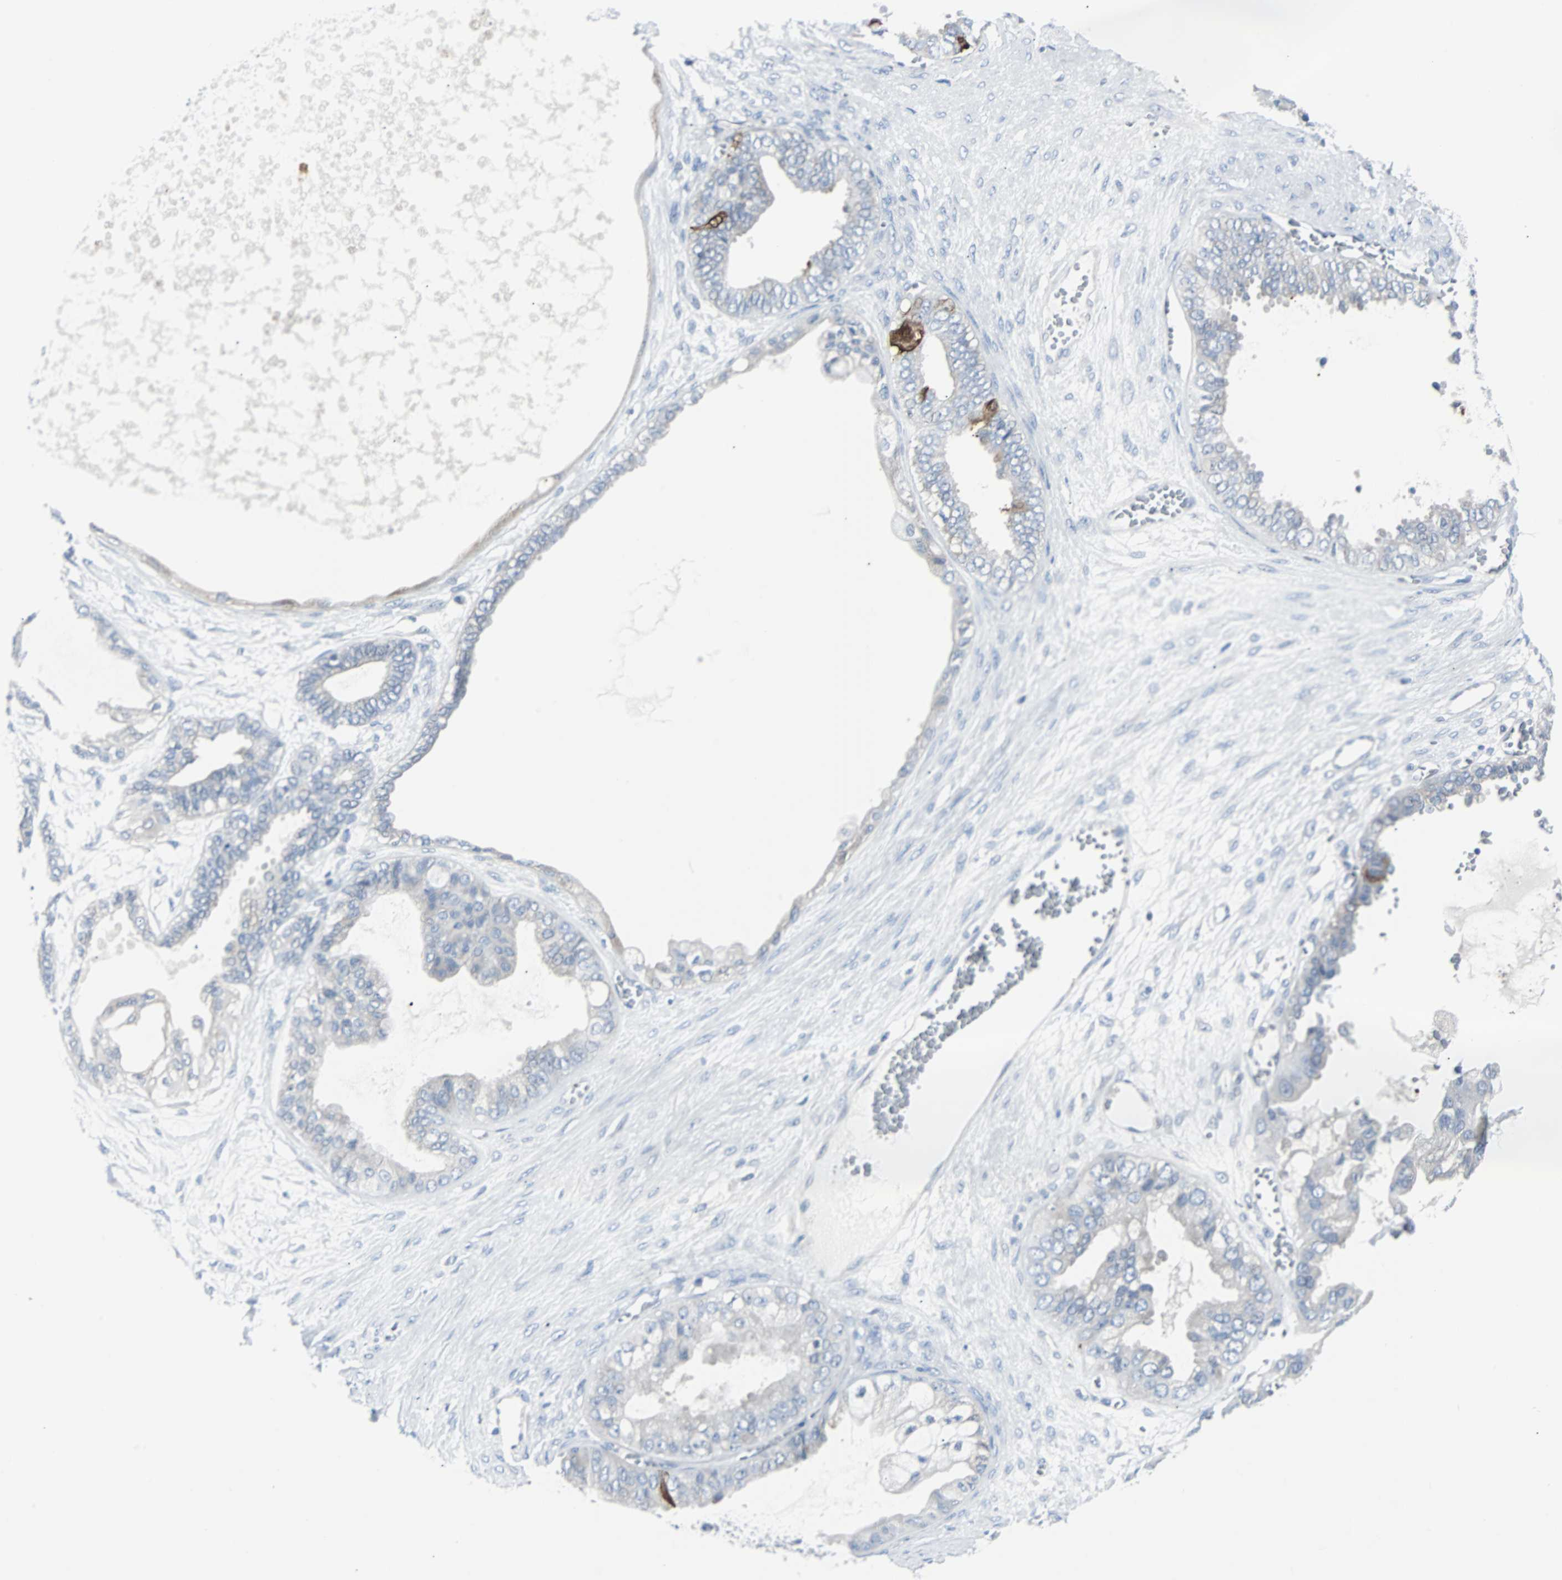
{"staining": {"intensity": "weak", "quantity": "<25%", "location": "cytoplasmic/membranous"}, "tissue": "ovarian cancer", "cell_type": "Tumor cells", "image_type": "cancer", "snomed": [{"axis": "morphology", "description": "Carcinoma, NOS"}, {"axis": "morphology", "description": "Carcinoma, endometroid"}, {"axis": "topography", "description": "Ovary"}], "caption": "Human ovarian endometroid carcinoma stained for a protein using IHC displays no staining in tumor cells.", "gene": "RASA1", "patient": {"sex": "female", "age": 50}}